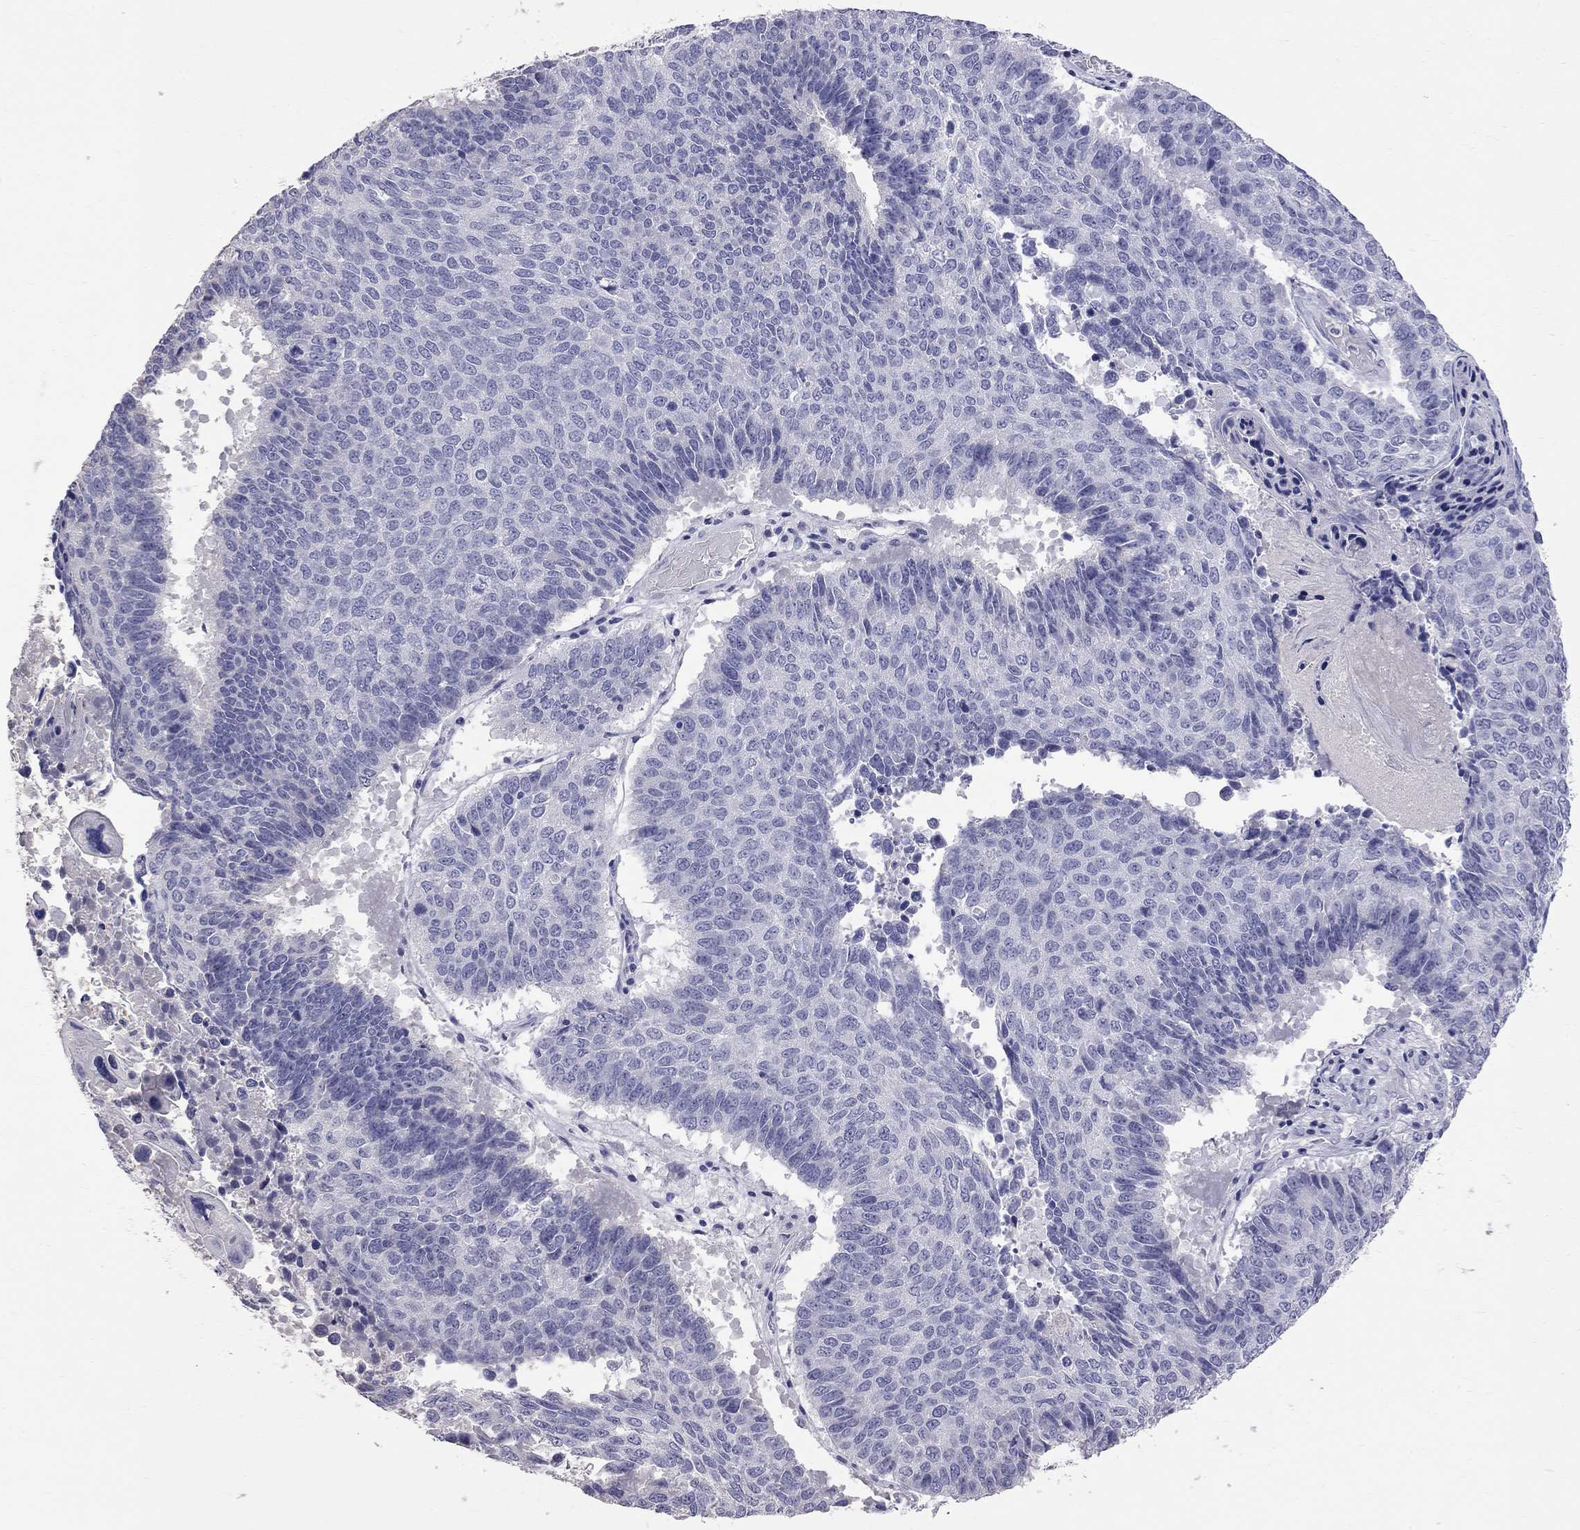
{"staining": {"intensity": "negative", "quantity": "none", "location": "none"}, "tissue": "lung cancer", "cell_type": "Tumor cells", "image_type": "cancer", "snomed": [{"axis": "morphology", "description": "Squamous cell carcinoma, NOS"}, {"axis": "topography", "description": "Lung"}], "caption": "Tumor cells show no significant staining in squamous cell carcinoma (lung).", "gene": "CFAP91", "patient": {"sex": "male", "age": 73}}